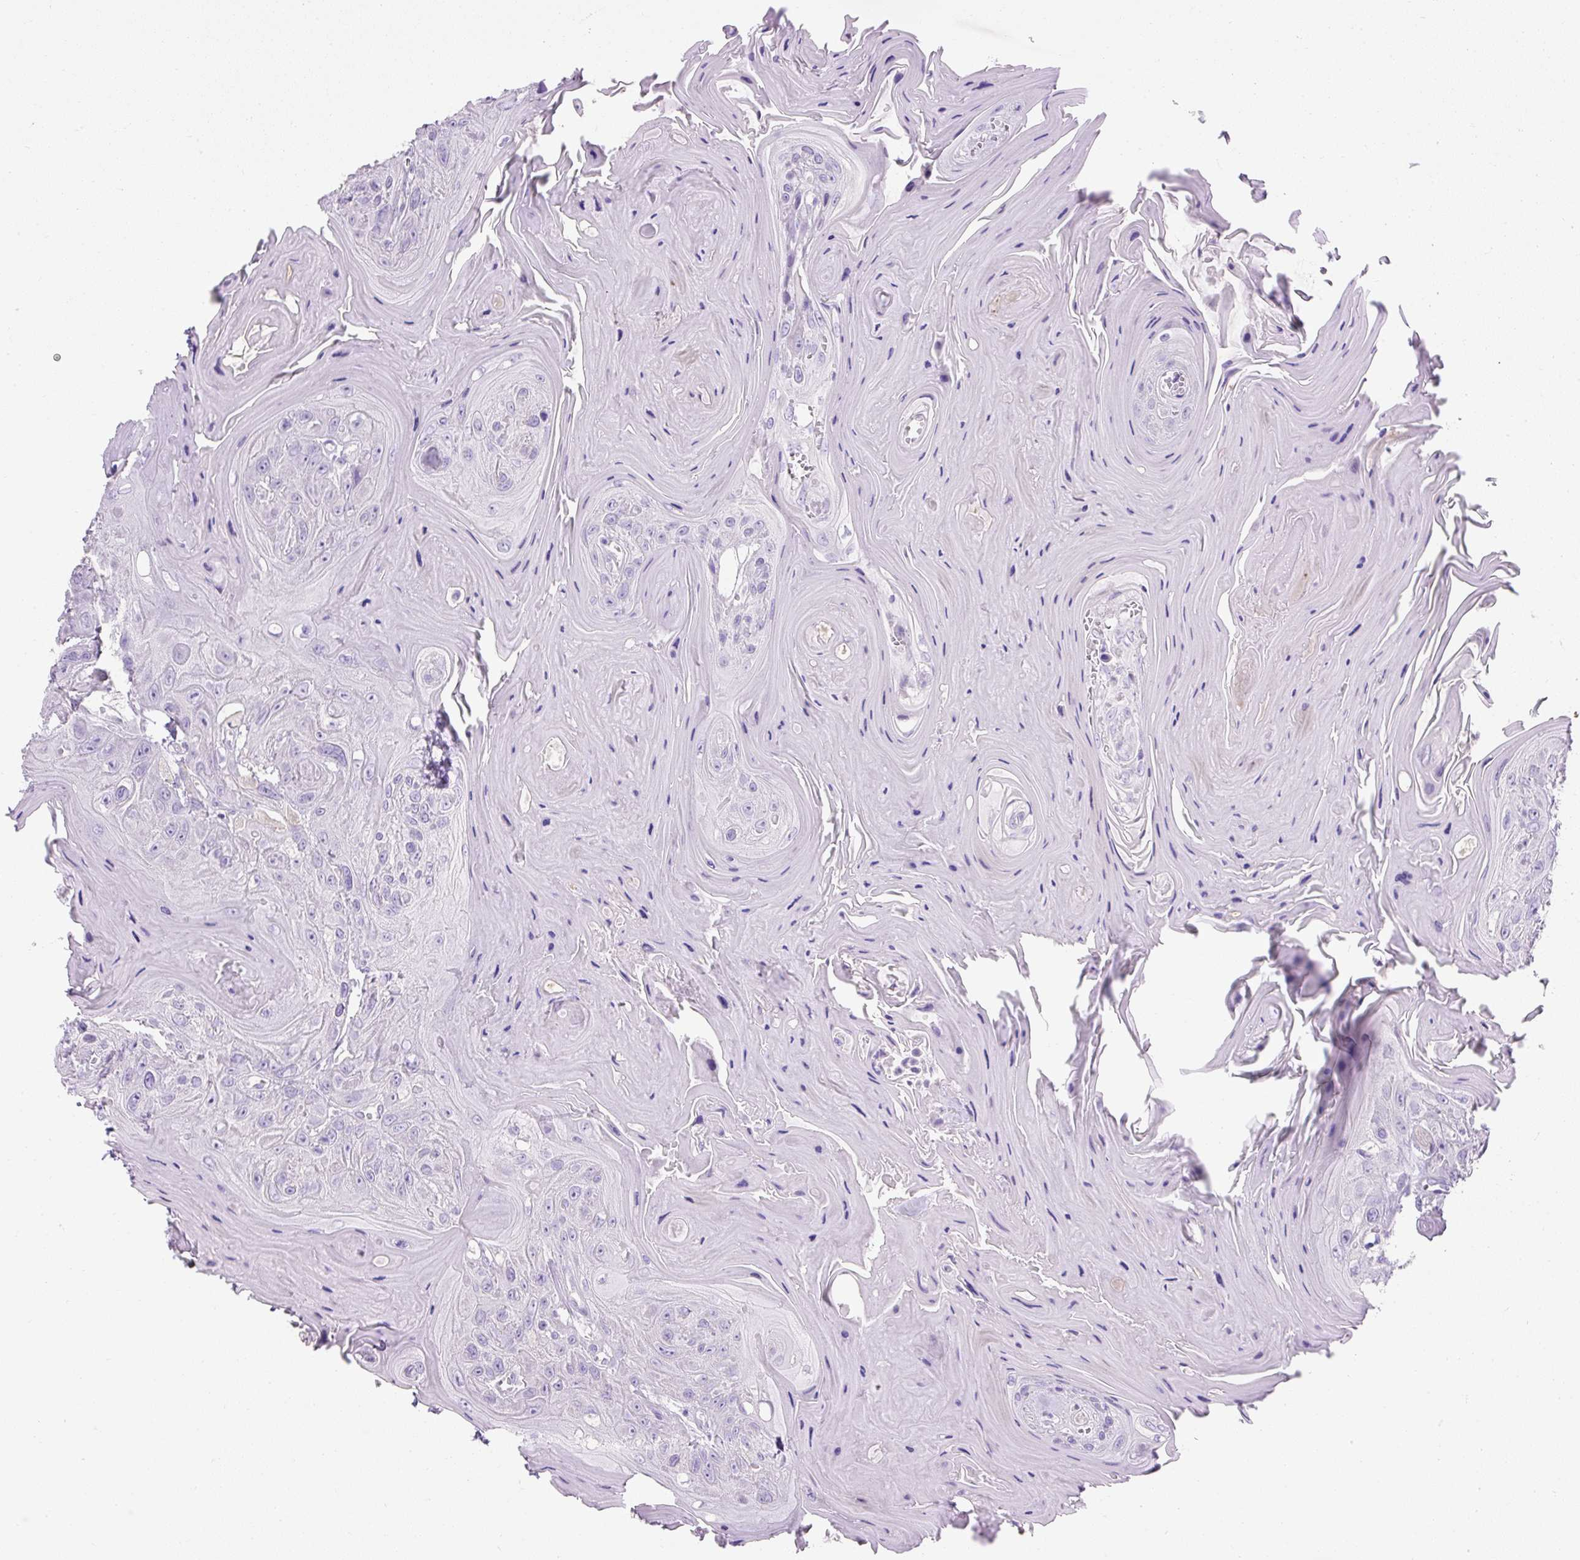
{"staining": {"intensity": "negative", "quantity": "none", "location": "none"}, "tissue": "head and neck cancer", "cell_type": "Tumor cells", "image_type": "cancer", "snomed": [{"axis": "morphology", "description": "Squamous cell carcinoma, NOS"}, {"axis": "topography", "description": "Head-Neck"}], "caption": "An image of human squamous cell carcinoma (head and neck) is negative for staining in tumor cells. (DAB IHC with hematoxylin counter stain).", "gene": "C2CD4C", "patient": {"sex": "female", "age": 59}}